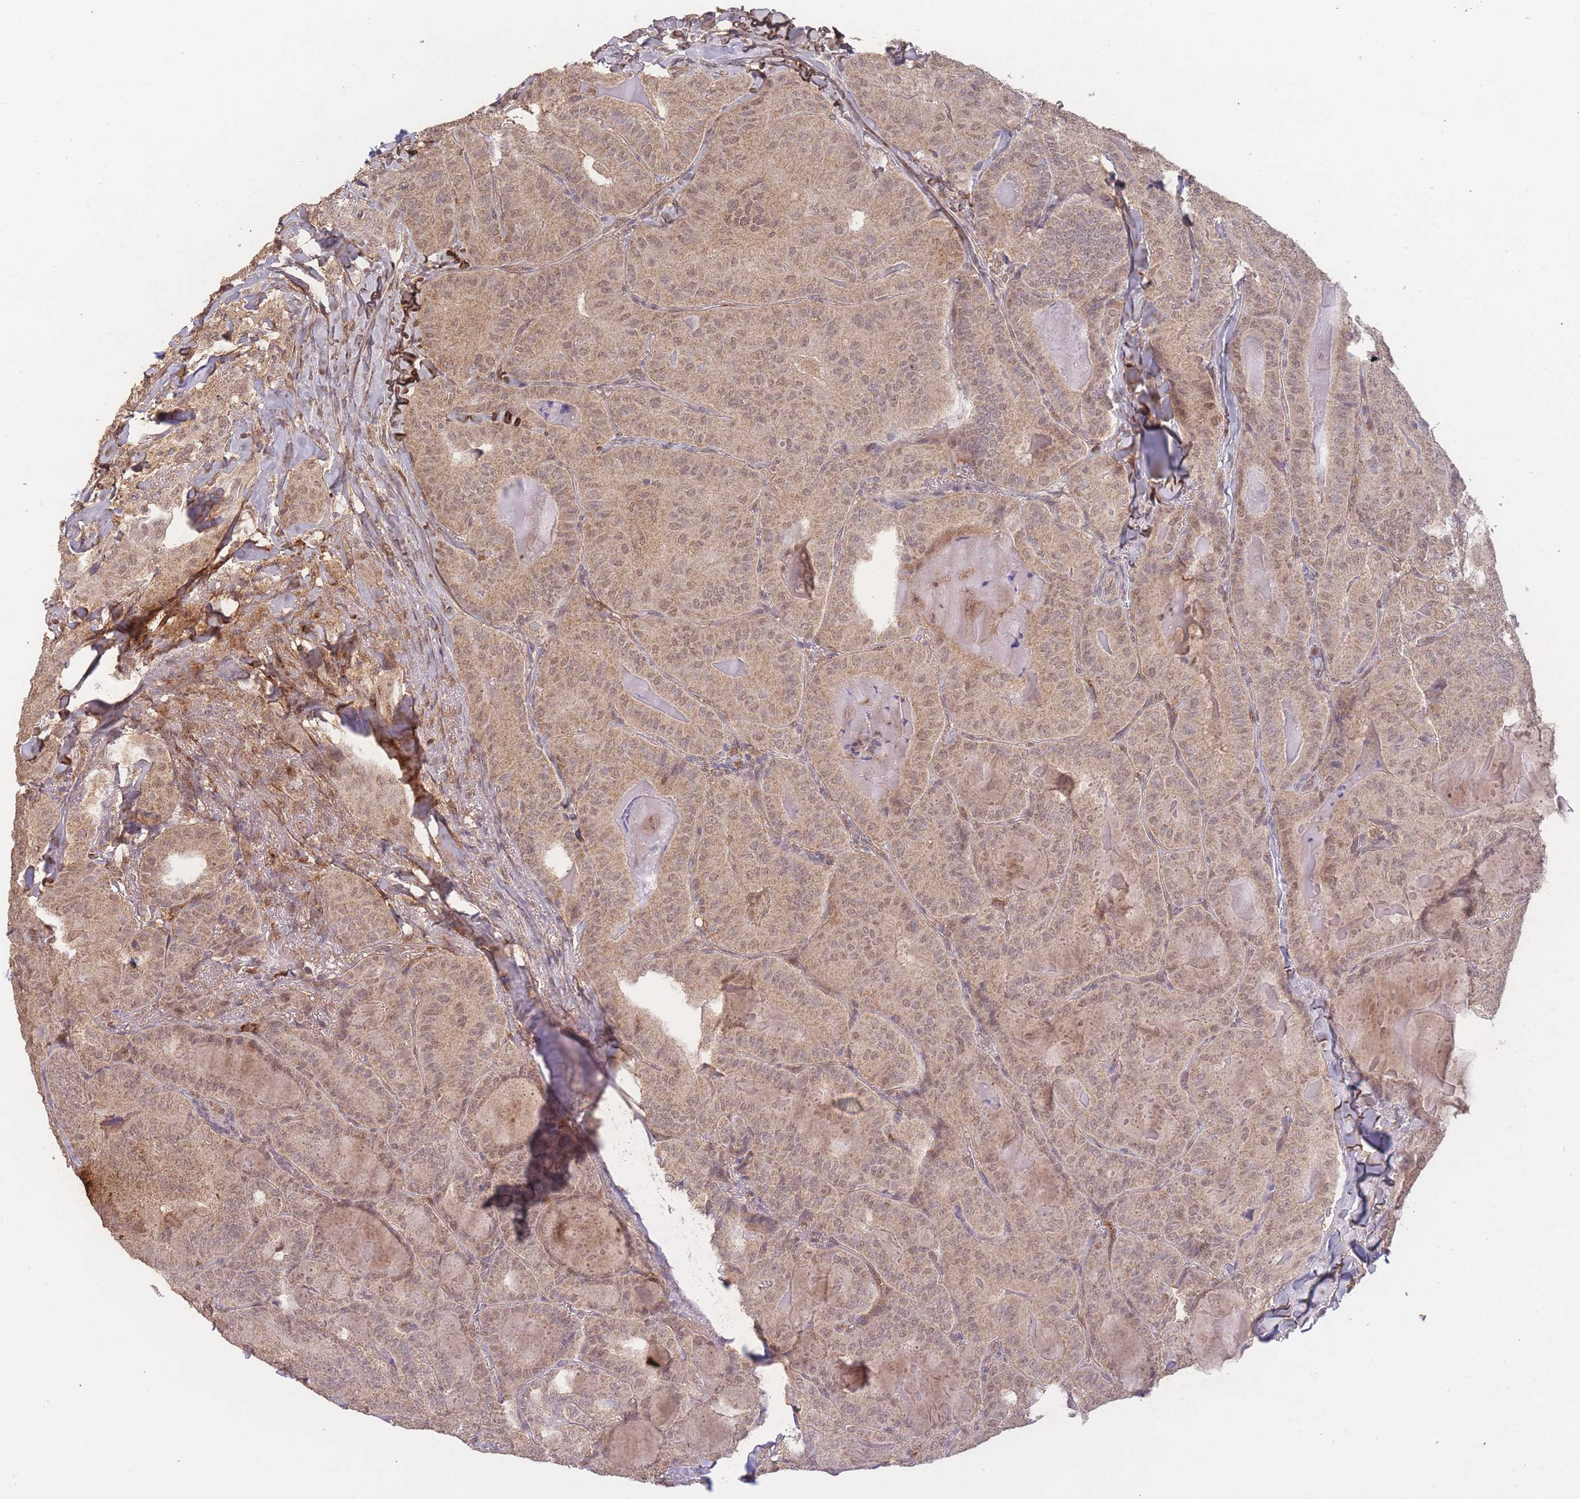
{"staining": {"intensity": "weak", "quantity": ">75%", "location": "cytoplasmic/membranous,nuclear"}, "tissue": "thyroid cancer", "cell_type": "Tumor cells", "image_type": "cancer", "snomed": [{"axis": "morphology", "description": "Papillary adenocarcinoma, NOS"}, {"axis": "topography", "description": "Thyroid gland"}], "caption": "Protein staining by immunohistochemistry (IHC) shows weak cytoplasmic/membranous and nuclear staining in about >75% of tumor cells in papillary adenocarcinoma (thyroid).", "gene": "RNF144B", "patient": {"sex": "female", "age": 68}}